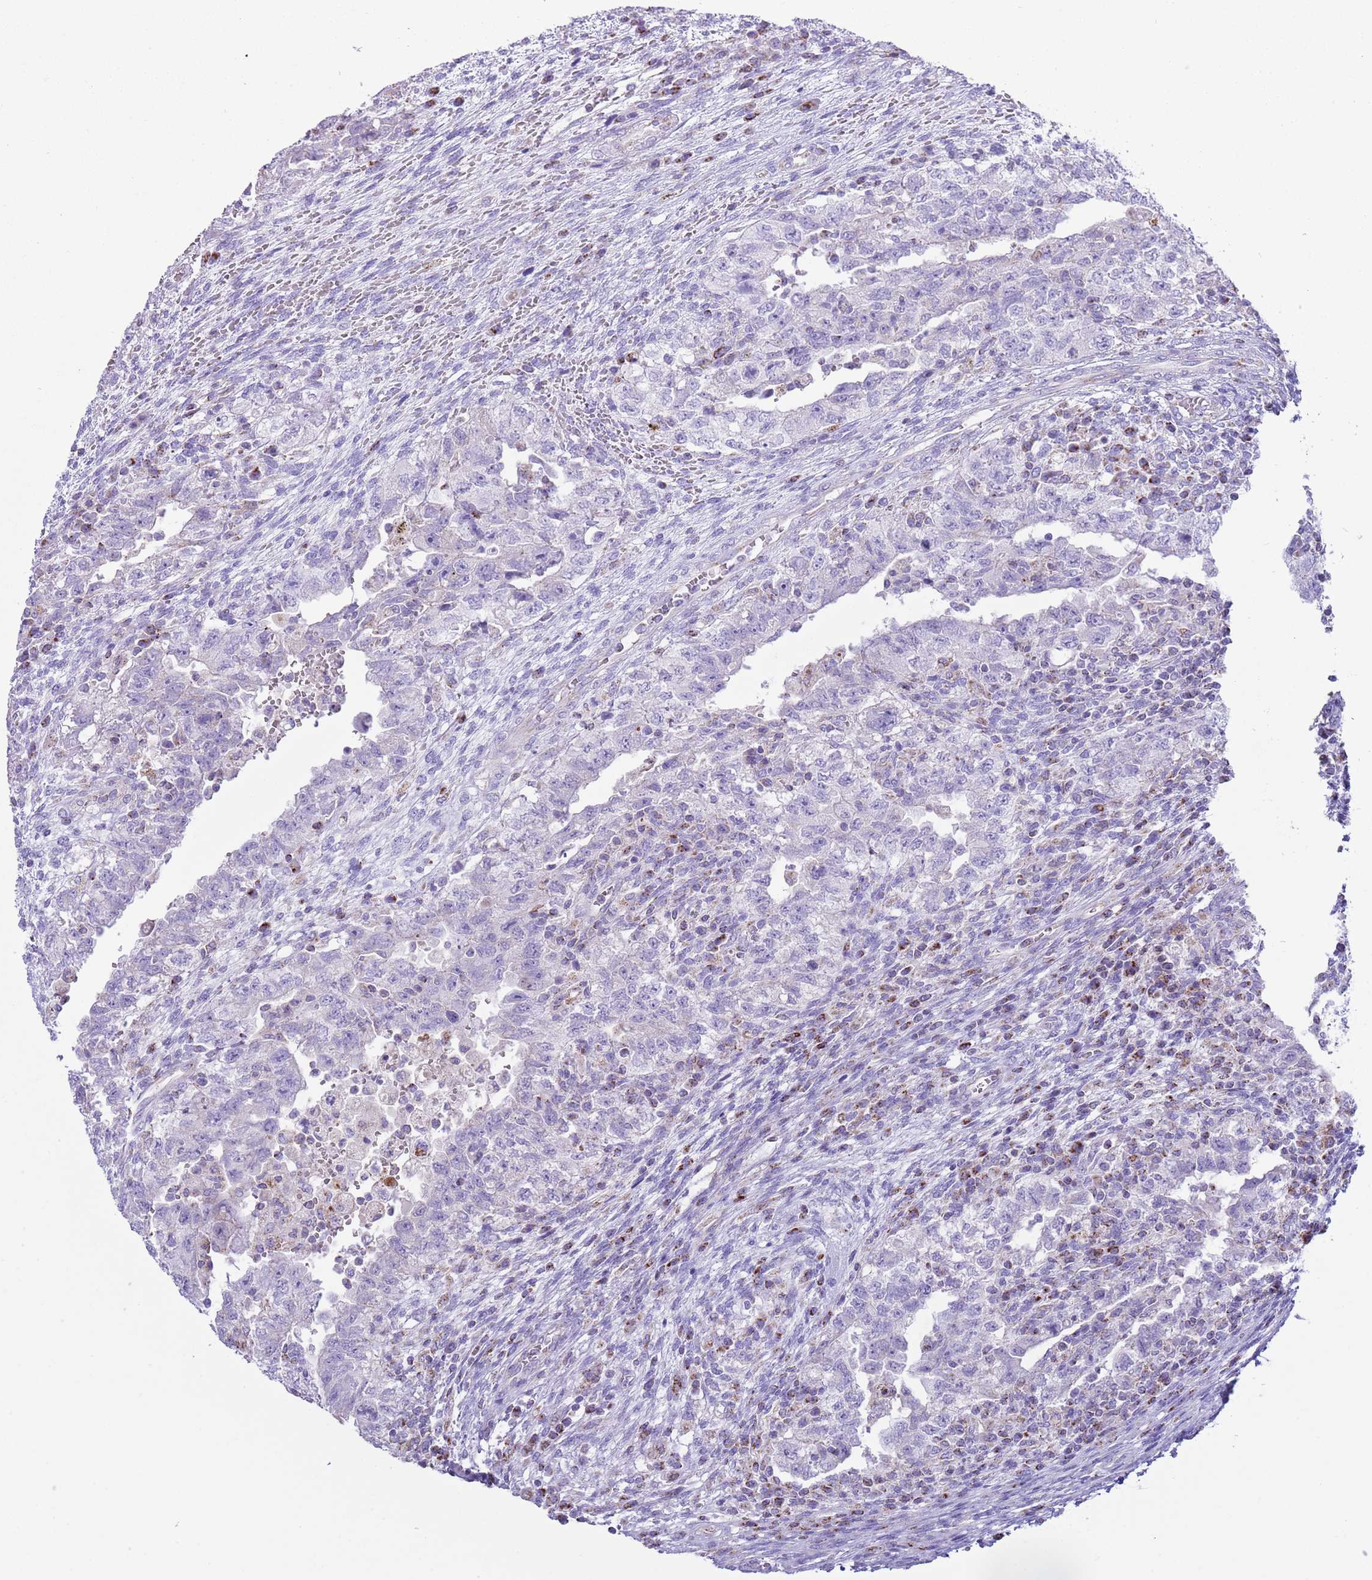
{"staining": {"intensity": "negative", "quantity": "none", "location": "none"}, "tissue": "testis cancer", "cell_type": "Tumor cells", "image_type": "cancer", "snomed": [{"axis": "morphology", "description": "Carcinoma, Embryonal, NOS"}, {"axis": "topography", "description": "Testis"}], "caption": "DAB immunohistochemical staining of human testis cancer exhibits no significant expression in tumor cells.", "gene": "ATP6V1B1", "patient": {"sex": "male", "age": 26}}